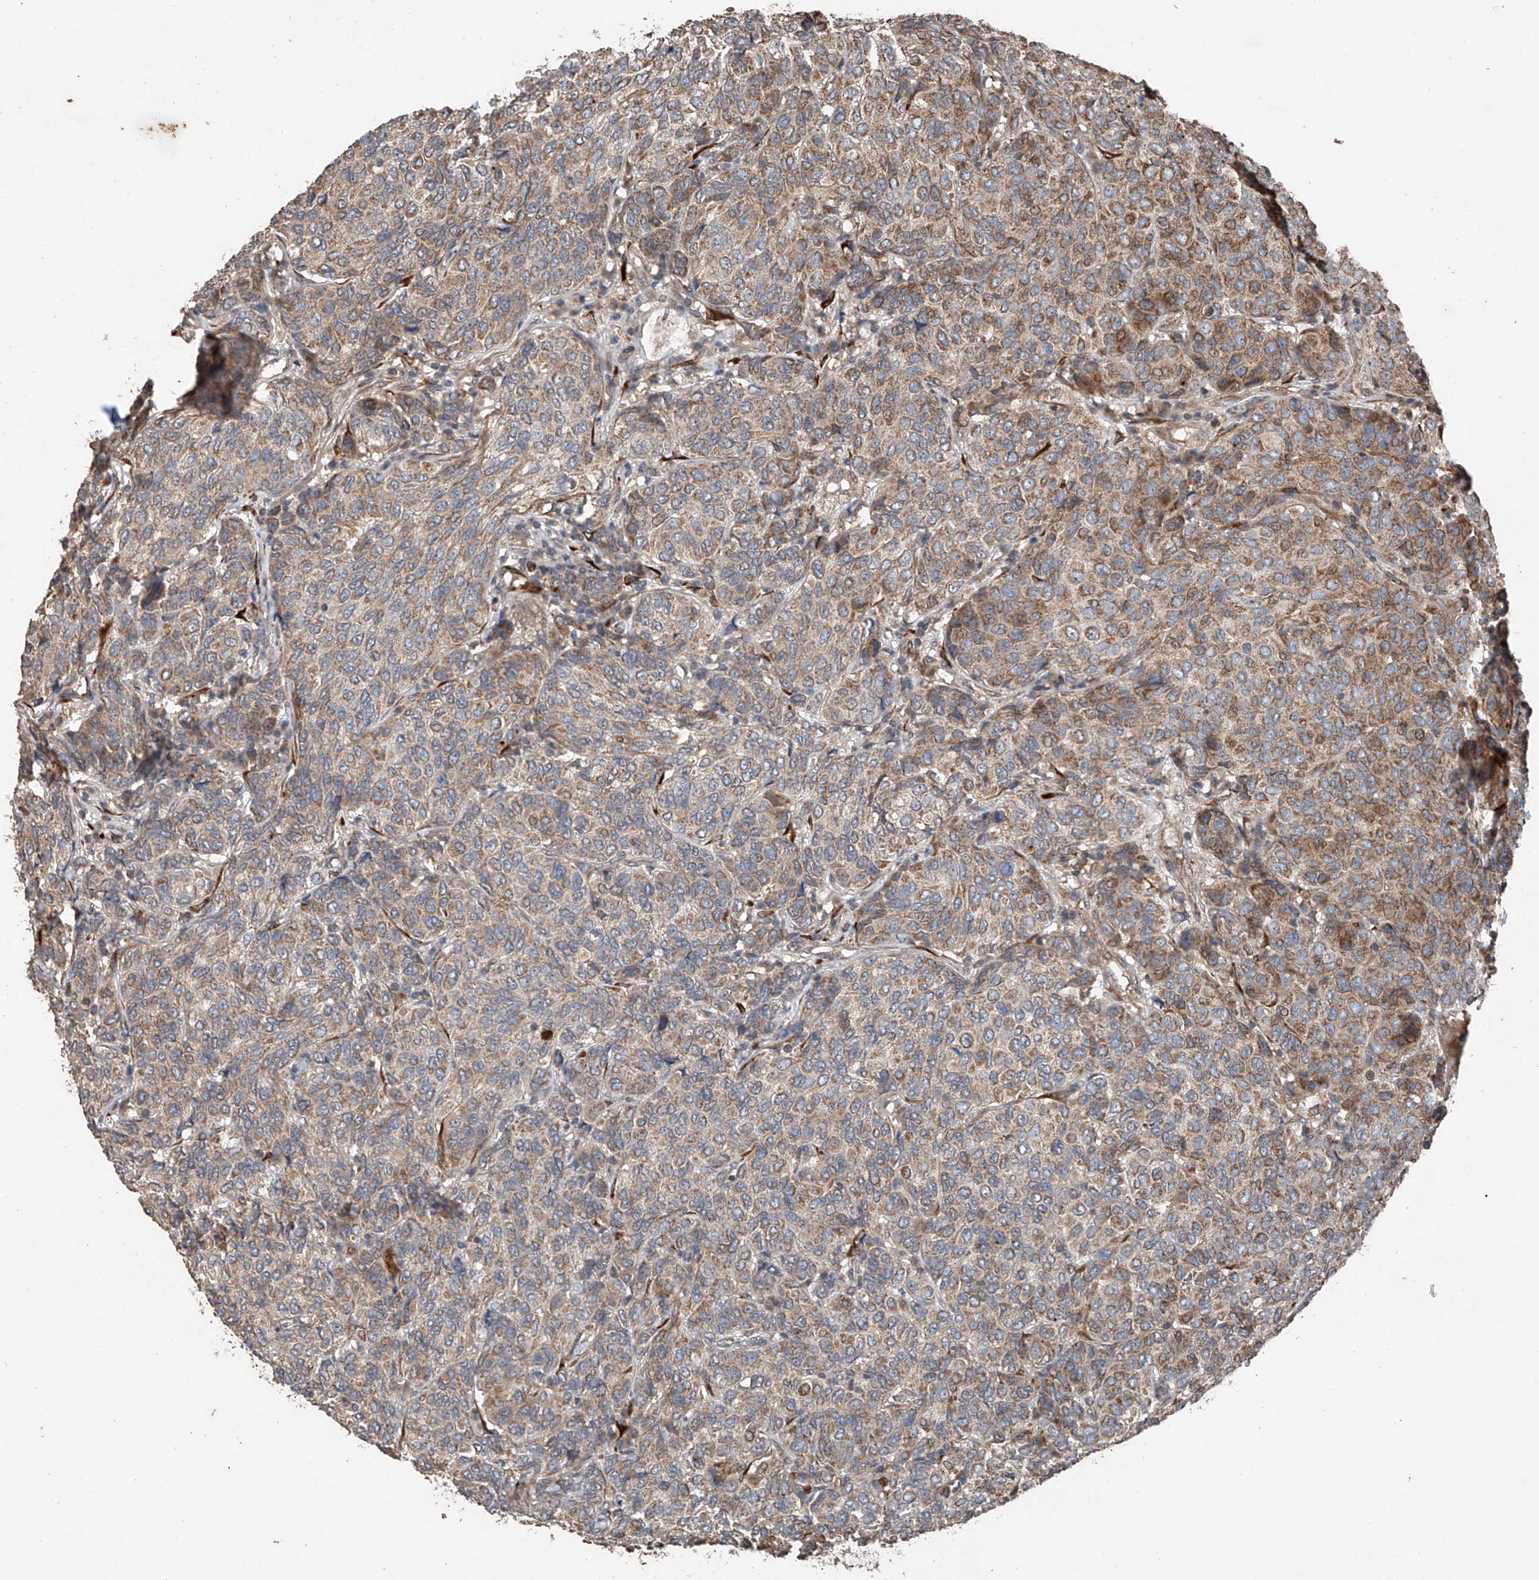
{"staining": {"intensity": "moderate", "quantity": ">75%", "location": "cytoplasmic/membranous"}, "tissue": "breast cancer", "cell_type": "Tumor cells", "image_type": "cancer", "snomed": [{"axis": "morphology", "description": "Duct carcinoma"}, {"axis": "topography", "description": "Breast"}], "caption": "Tumor cells exhibit medium levels of moderate cytoplasmic/membranous staining in approximately >75% of cells in human breast infiltrating ductal carcinoma.", "gene": "AP4B1", "patient": {"sex": "female", "age": 55}}